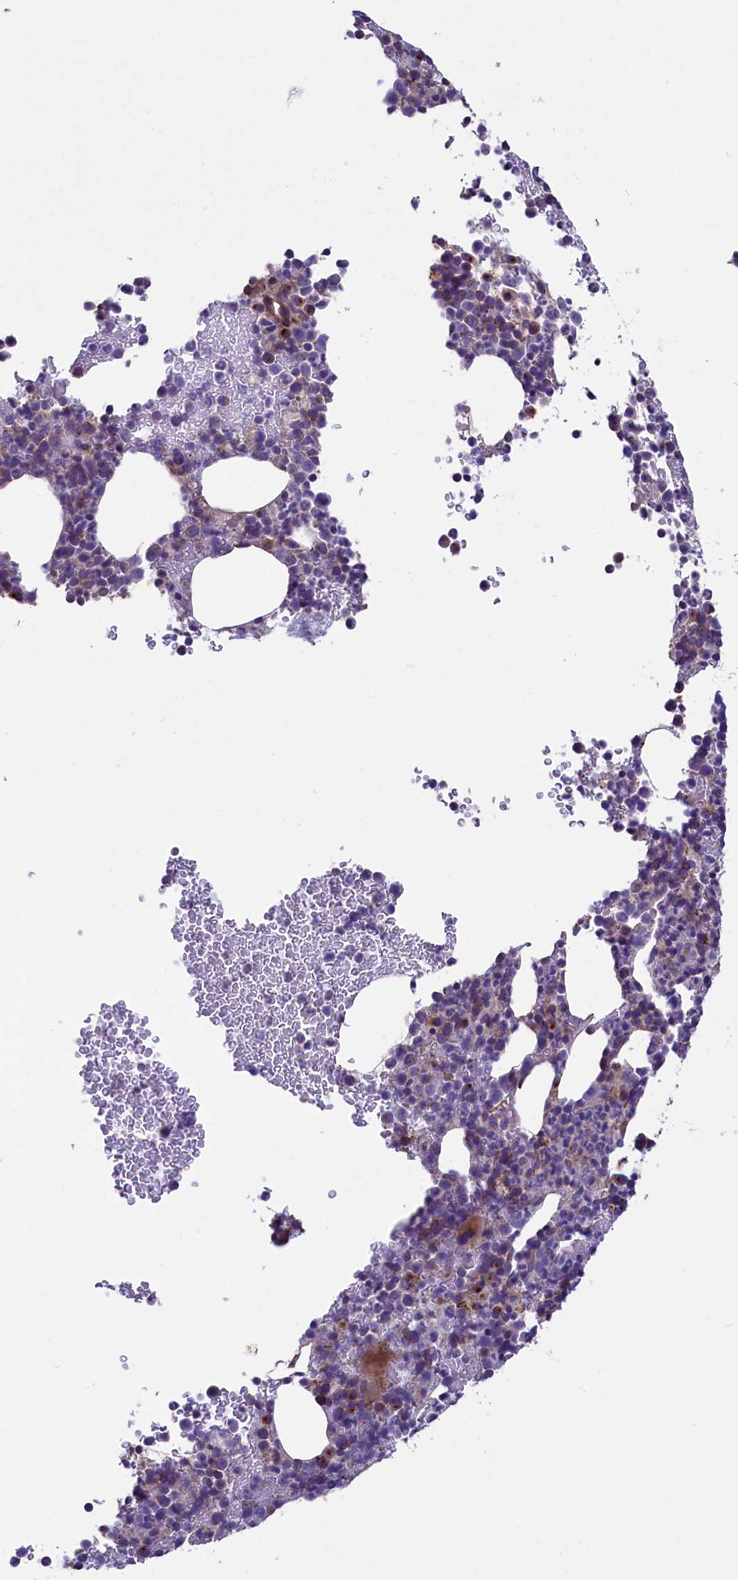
{"staining": {"intensity": "strong", "quantity": "<25%", "location": "cytoplasmic/membranous"}, "tissue": "bone marrow", "cell_type": "Hematopoietic cells", "image_type": "normal", "snomed": [{"axis": "morphology", "description": "Normal tissue, NOS"}, {"axis": "topography", "description": "Bone marrow"}], "caption": "Unremarkable bone marrow exhibits strong cytoplasmic/membranous staining in about <25% of hematopoietic cells, visualized by immunohistochemistry. (DAB (3,3'-diaminobenzidine) IHC, brown staining for protein, blue staining for nuclei).", "gene": "CD99L2", "patient": {"sex": "female", "age": 82}}